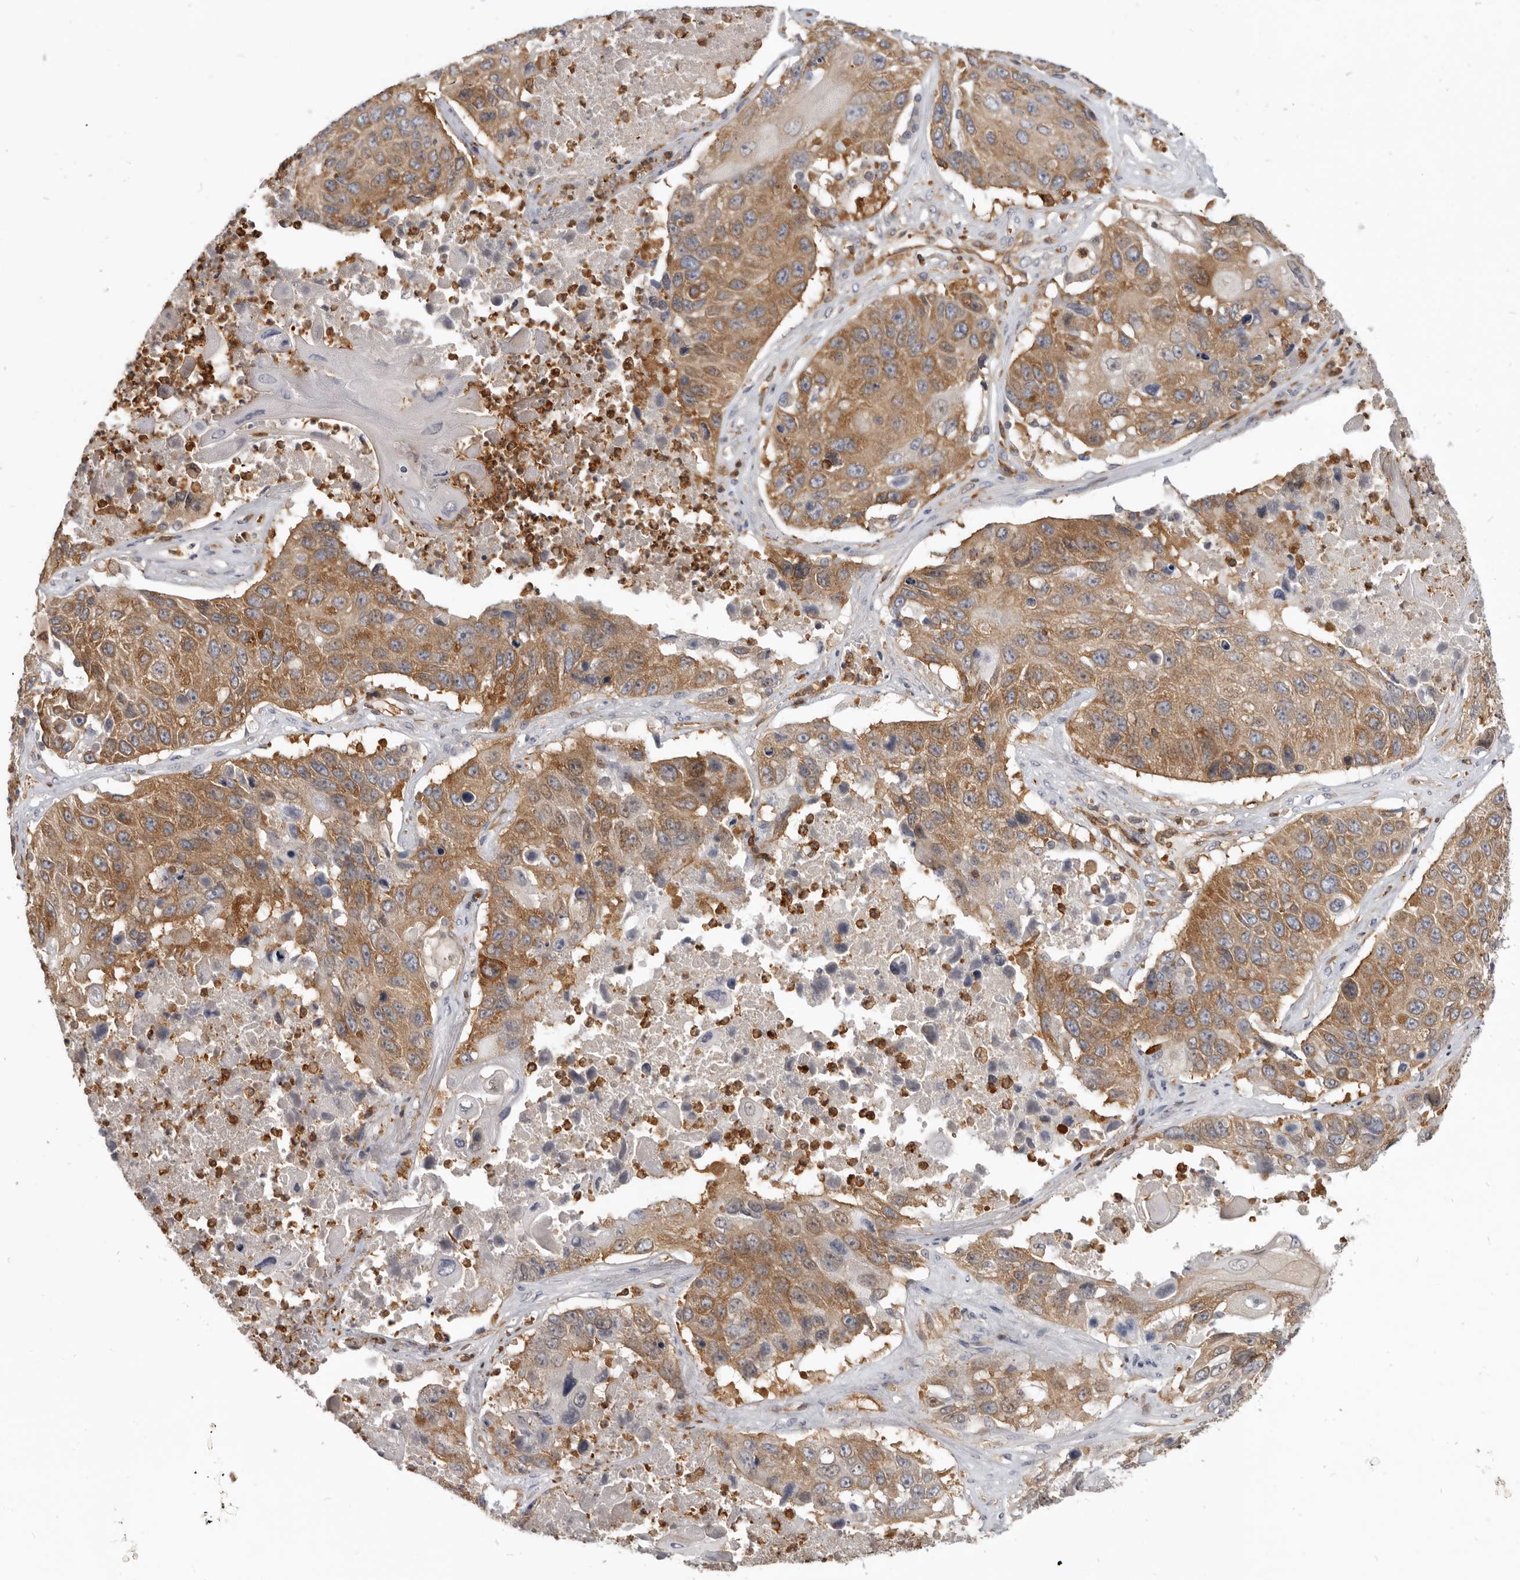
{"staining": {"intensity": "moderate", "quantity": ">75%", "location": "cytoplasmic/membranous"}, "tissue": "lung cancer", "cell_type": "Tumor cells", "image_type": "cancer", "snomed": [{"axis": "morphology", "description": "Squamous cell carcinoma, NOS"}, {"axis": "topography", "description": "Lung"}], "caption": "Tumor cells exhibit medium levels of moderate cytoplasmic/membranous expression in approximately >75% of cells in human squamous cell carcinoma (lung).", "gene": "CBL", "patient": {"sex": "male", "age": 61}}